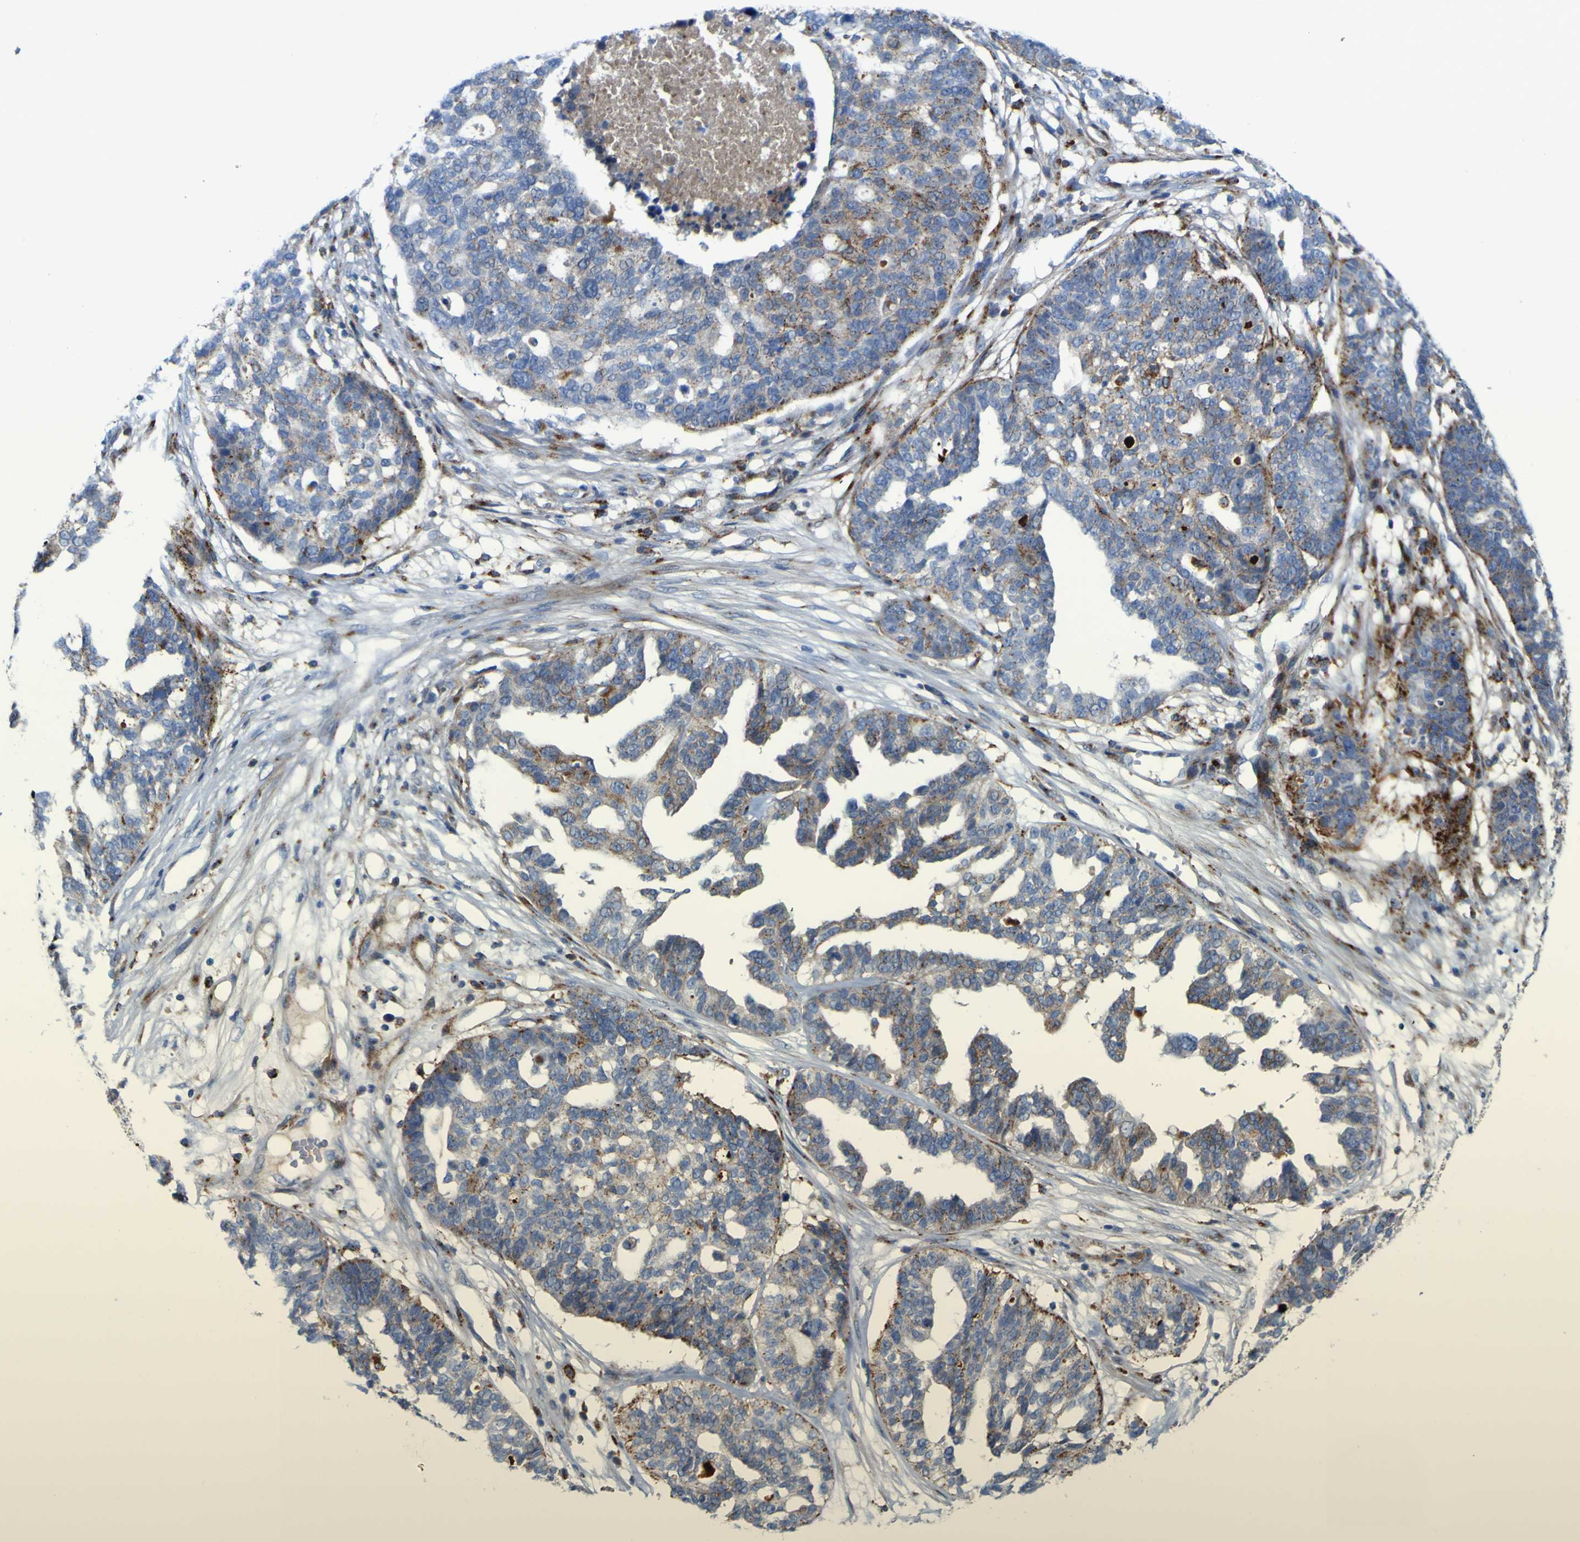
{"staining": {"intensity": "moderate", "quantity": "25%-75%", "location": "cytoplasmic/membranous"}, "tissue": "ovarian cancer", "cell_type": "Tumor cells", "image_type": "cancer", "snomed": [{"axis": "morphology", "description": "Cystadenocarcinoma, serous, NOS"}, {"axis": "topography", "description": "Ovary"}], "caption": "Brown immunohistochemical staining in ovarian cancer (serous cystadenocarcinoma) reveals moderate cytoplasmic/membranous positivity in about 25%-75% of tumor cells.", "gene": "PTPRF", "patient": {"sex": "female", "age": 59}}